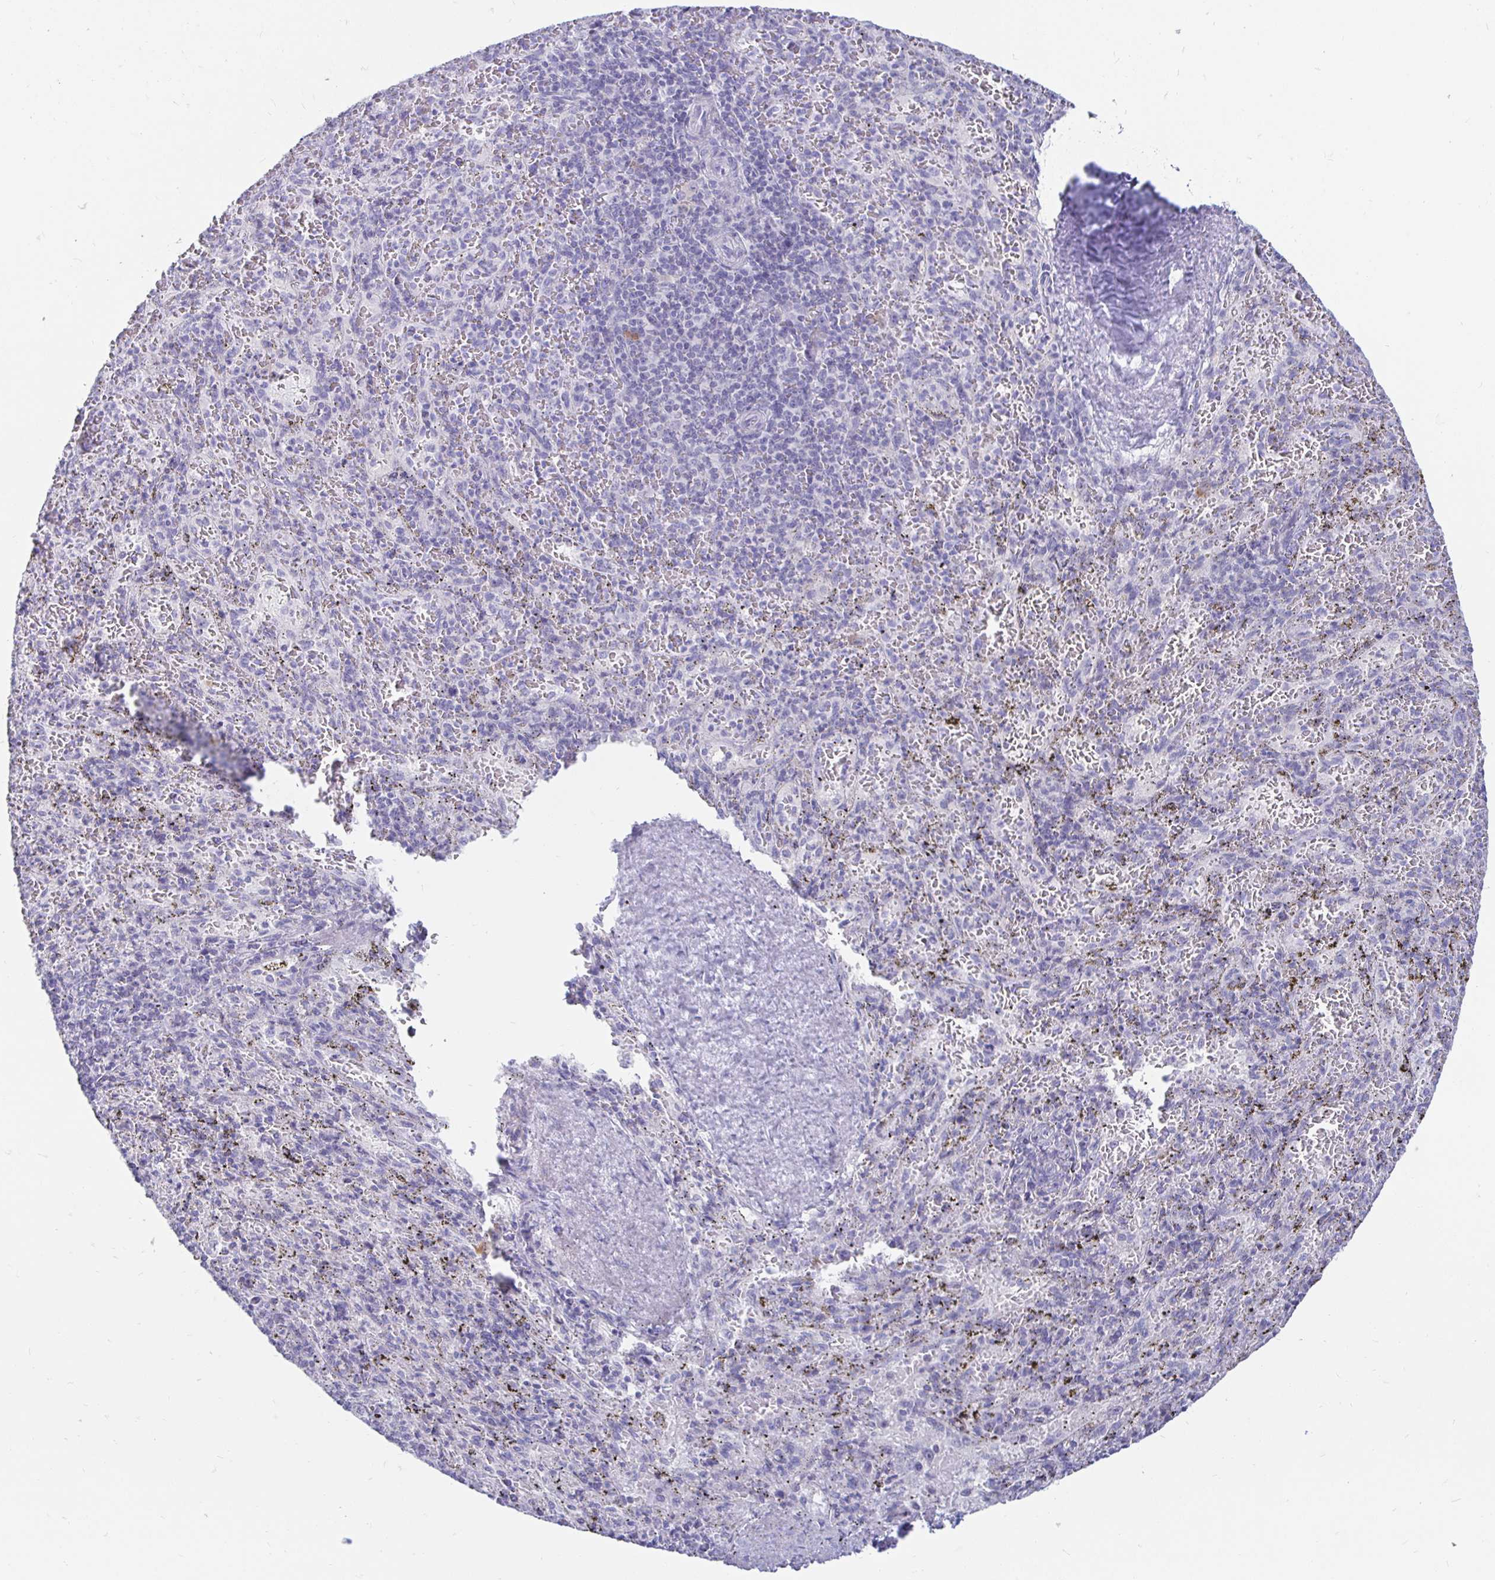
{"staining": {"intensity": "negative", "quantity": "none", "location": "none"}, "tissue": "spleen", "cell_type": "Cells in red pulp", "image_type": "normal", "snomed": [{"axis": "morphology", "description": "Normal tissue, NOS"}, {"axis": "topography", "description": "Spleen"}], "caption": "Immunohistochemistry micrograph of benign spleen stained for a protein (brown), which displays no positivity in cells in red pulp. Nuclei are stained in blue.", "gene": "PEG10", "patient": {"sex": "male", "age": 57}}